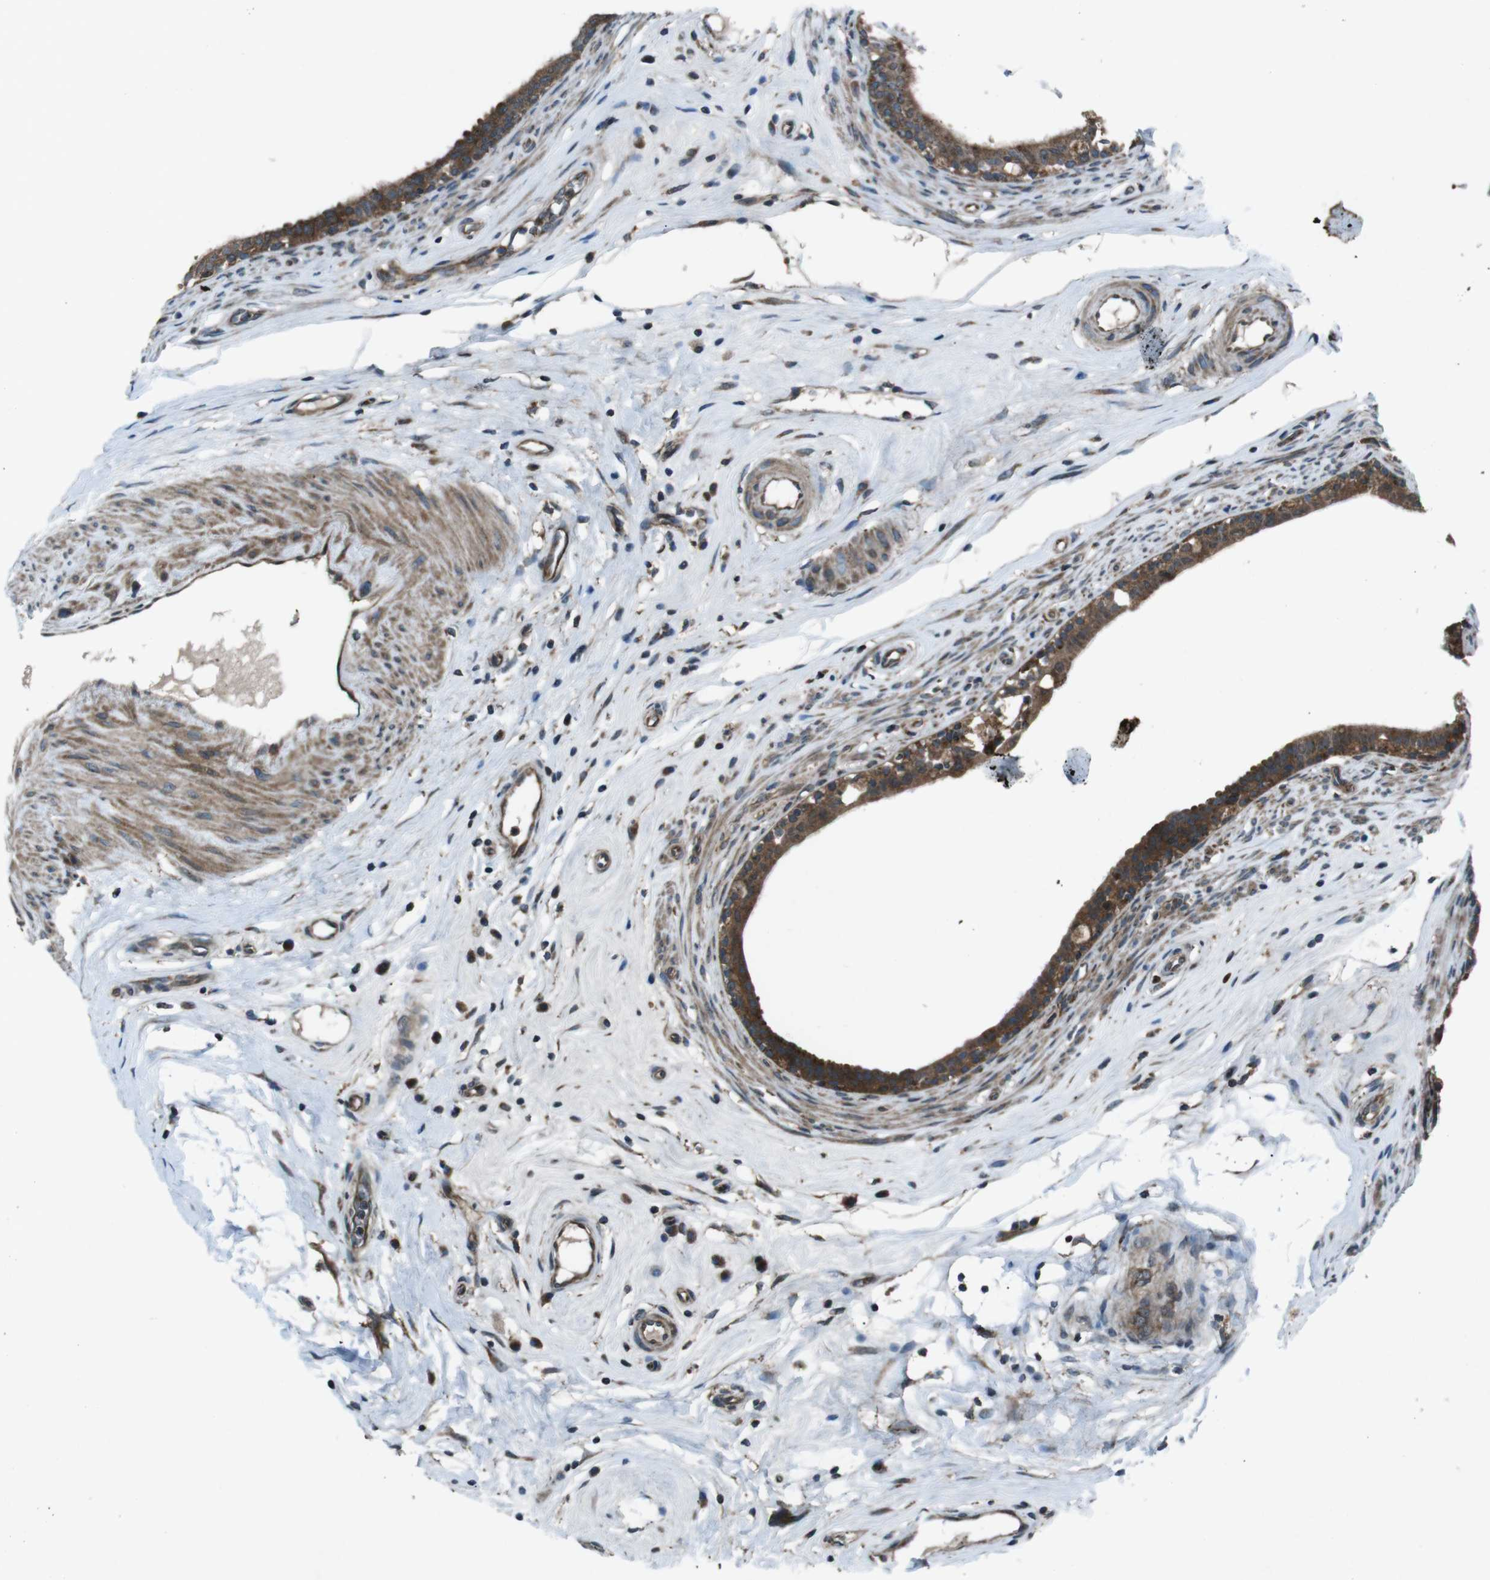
{"staining": {"intensity": "moderate", "quantity": ">75%", "location": "cytoplasmic/membranous"}, "tissue": "epididymis", "cell_type": "Glandular cells", "image_type": "normal", "snomed": [{"axis": "morphology", "description": "Normal tissue, NOS"}, {"axis": "morphology", "description": "Inflammation, NOS"}, {"axis": "topography", "description": "Epididymis"}], "caption": "DAB immunohistochemical staining of normal epididymis shows moderate cytoplasmic/membranous protein expression in about >75% of glandular cells. (DAB = brown stain, brightfield microscopy at high magnification).", "gene": "SLC27A4", "patient": {"sex": "male", "age": 84}}